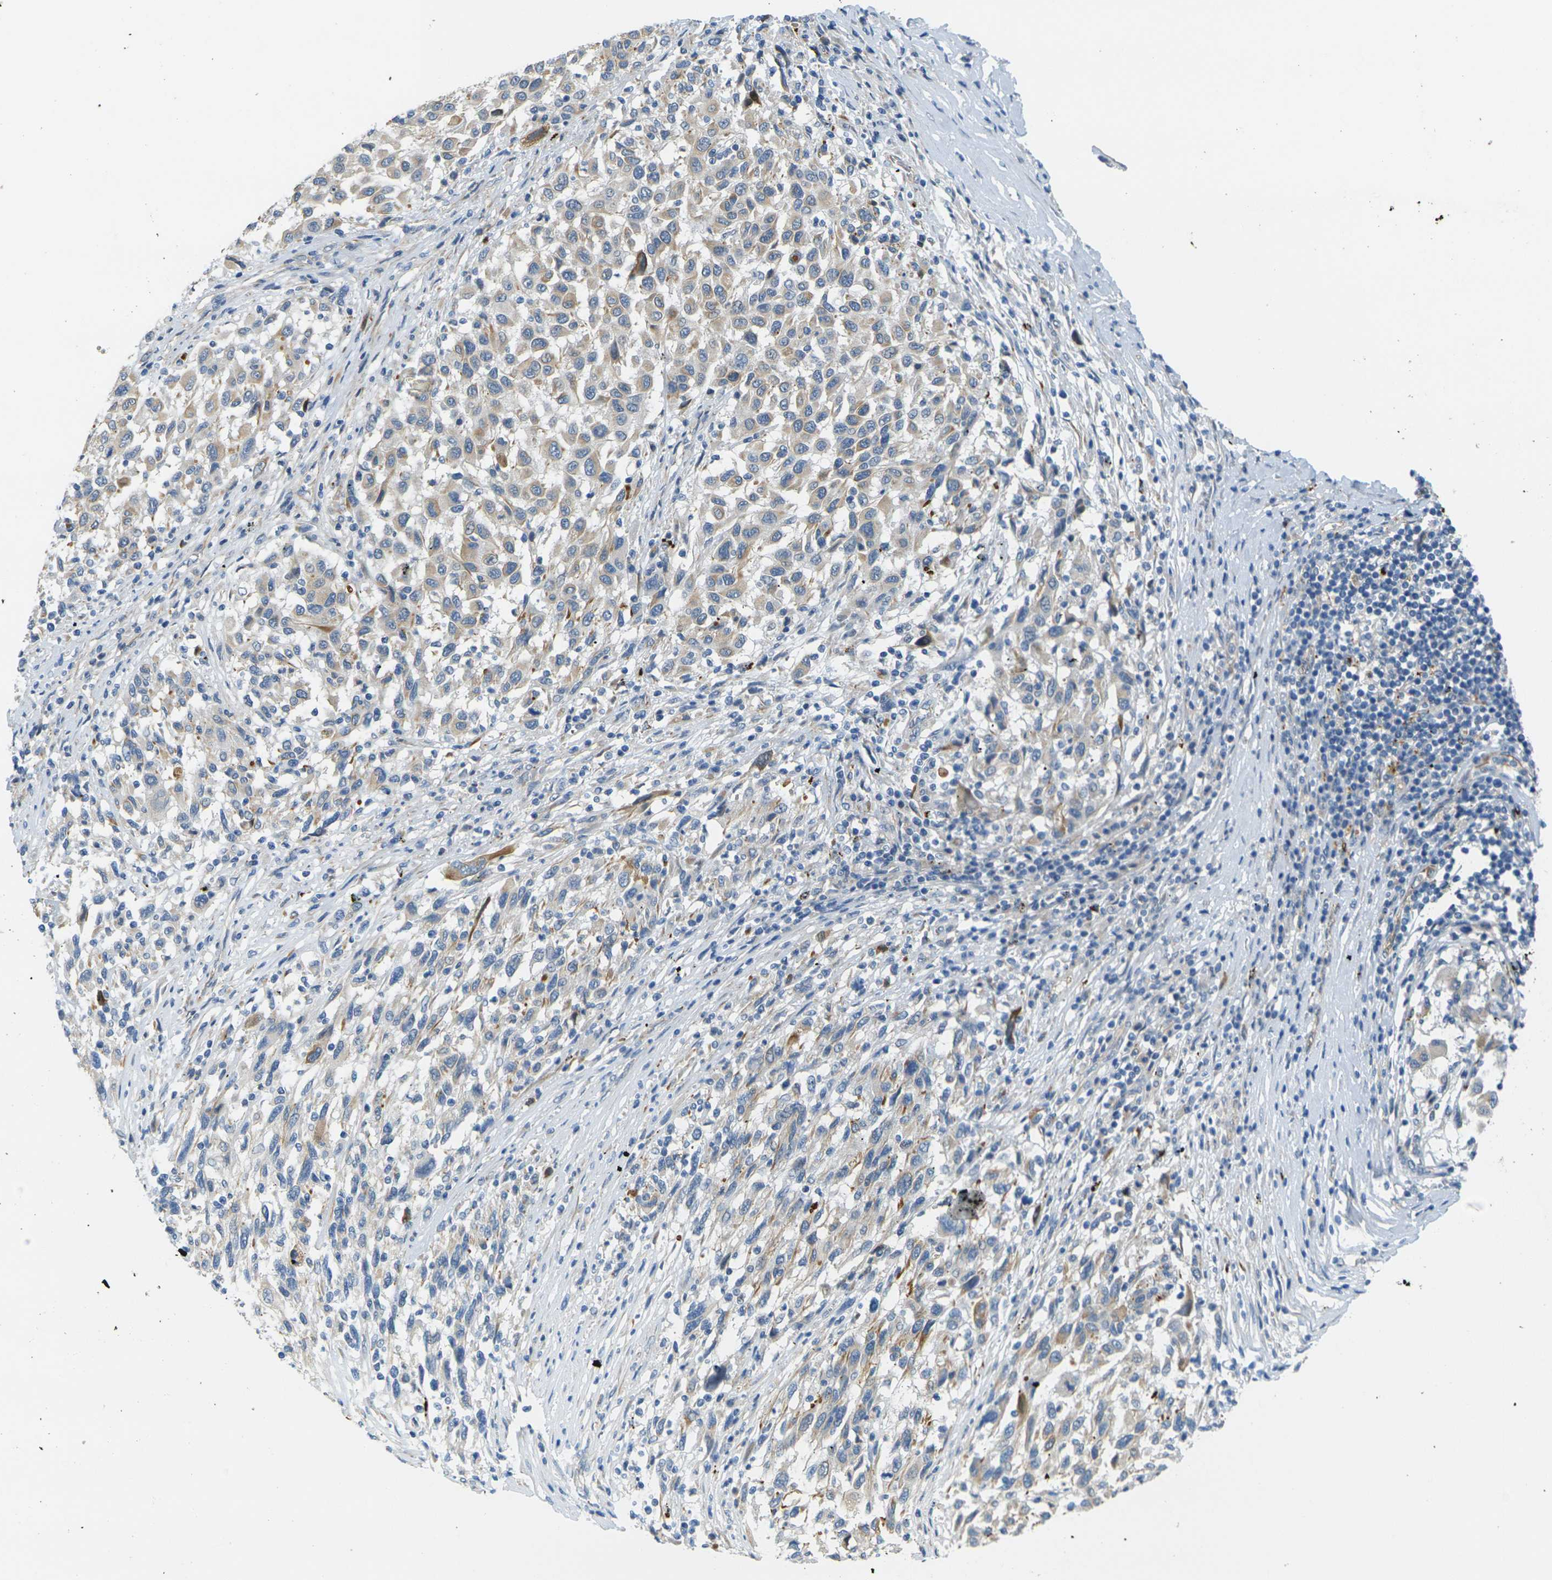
{"staining": {"intensity": "weak", "quantity": "25%-75%", "location": "cytoplasmic/membranous"}, "tissue": "melanoma", "cell_type": "Tumor cells", "image_type": "cancer", "snomed": [{"axis": "morphology", "description": "Malignant melanoma, Metastatic site"}, {"axis": "topography", "description": "Lymph node"}], "caption": "Immunohistochemical staining of malignant melanoma (metastatic site) exhibits weak cytoplasmic/membranous protein staining in about 25%-75% of tumor cells.", "gene": "CYP2C8", "patient": {"sex": "male", "age": 61}}